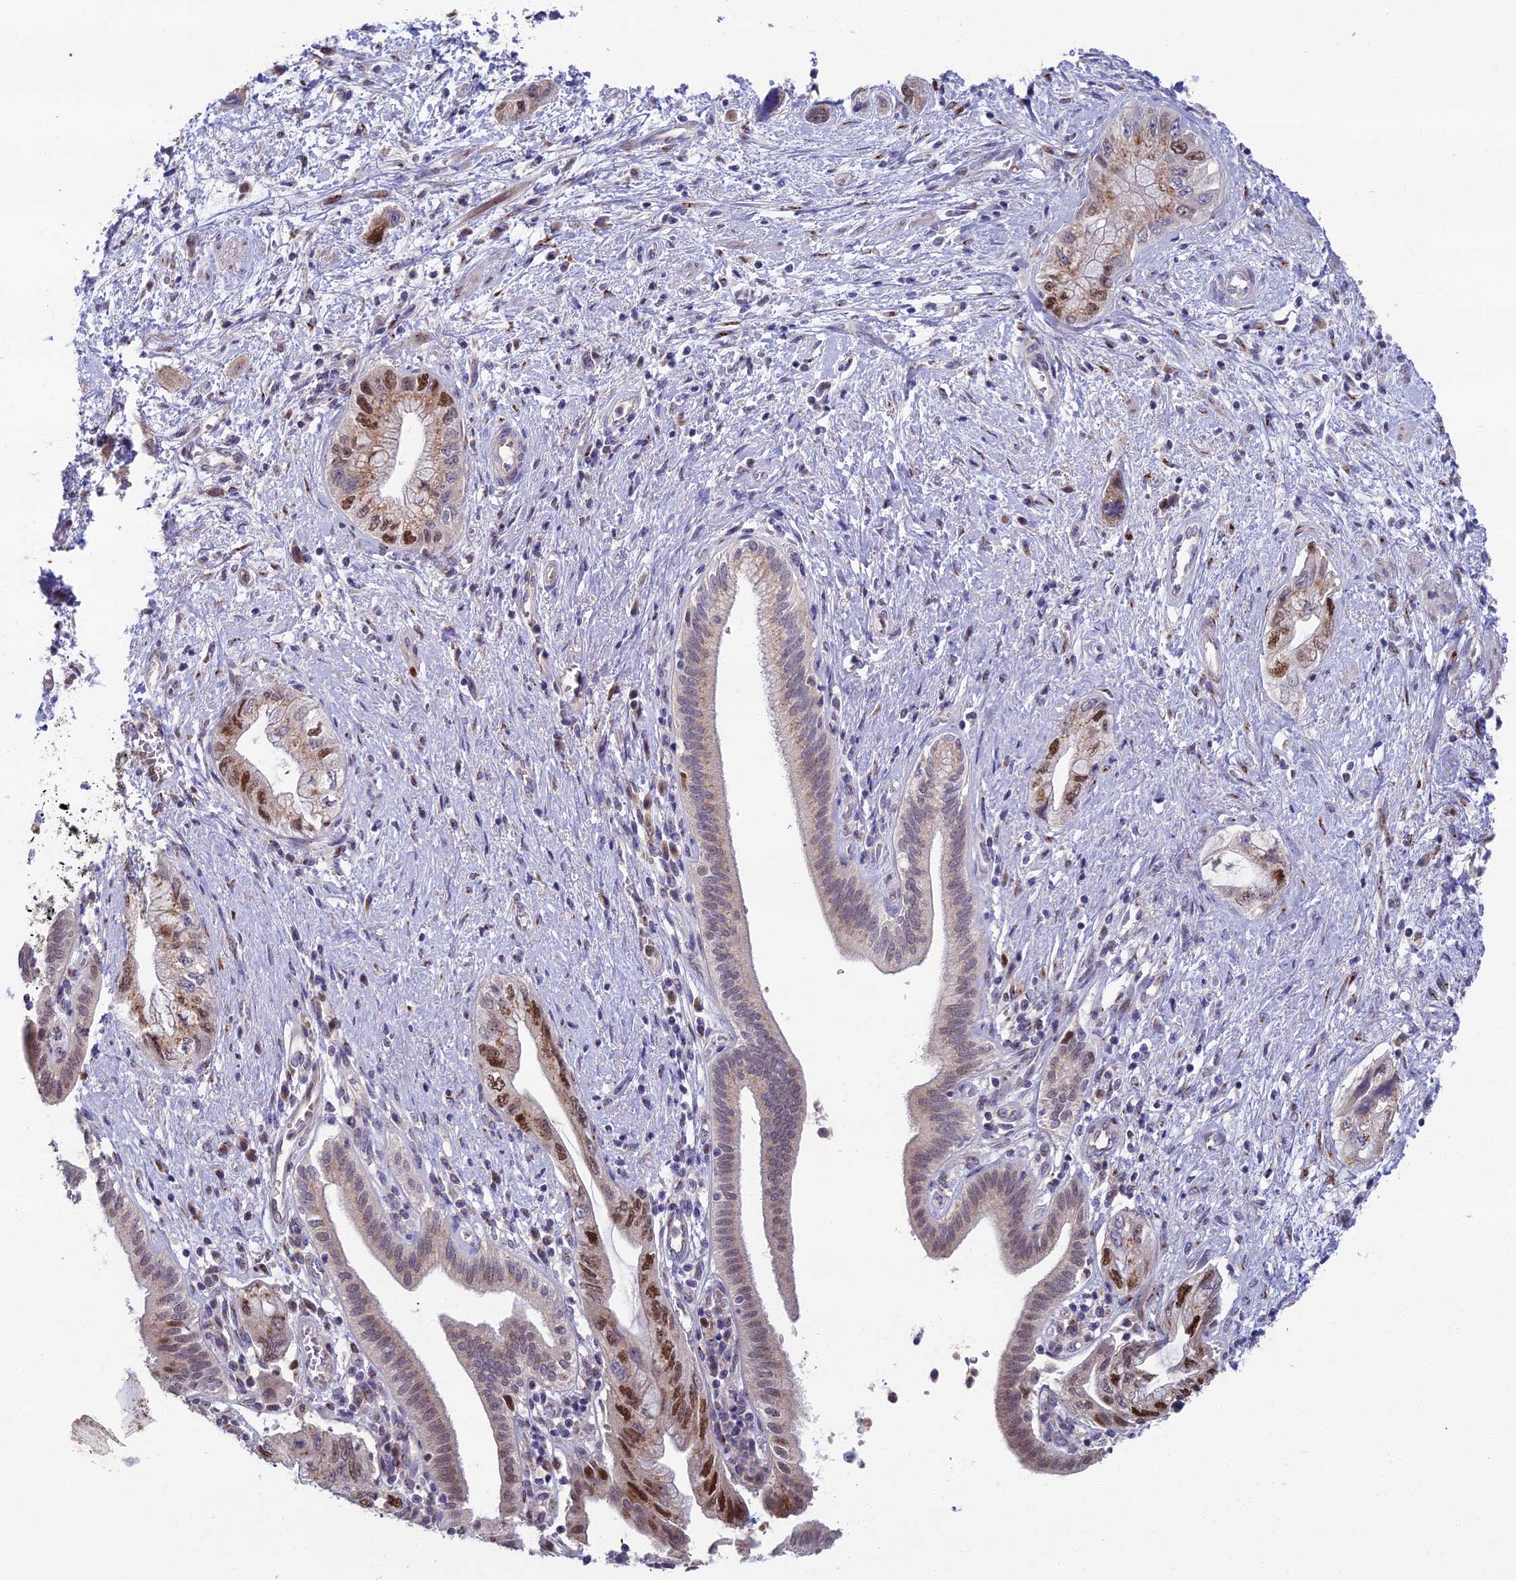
{"staining": {"intensity": "moderate", "quantity": "25%-75%", "location": "nuclear"}, "tissue": "pancreatic cancer", "cell_type": "Tumor cells", "image_type": "cancer", "snomed": [{"axis": "morphology", "description": "Adenocarcinoma, NOS"}, {"axis": "topography", "description": "Pancreas"}], "caption": "Protein analysis of pancreatic adenocarcinoma tissue exhibits moderate nuclear staining in about 25%-75% of tumor cells.", "gene": "LIG1", "patient": {"sex": "female", "age": 73}}